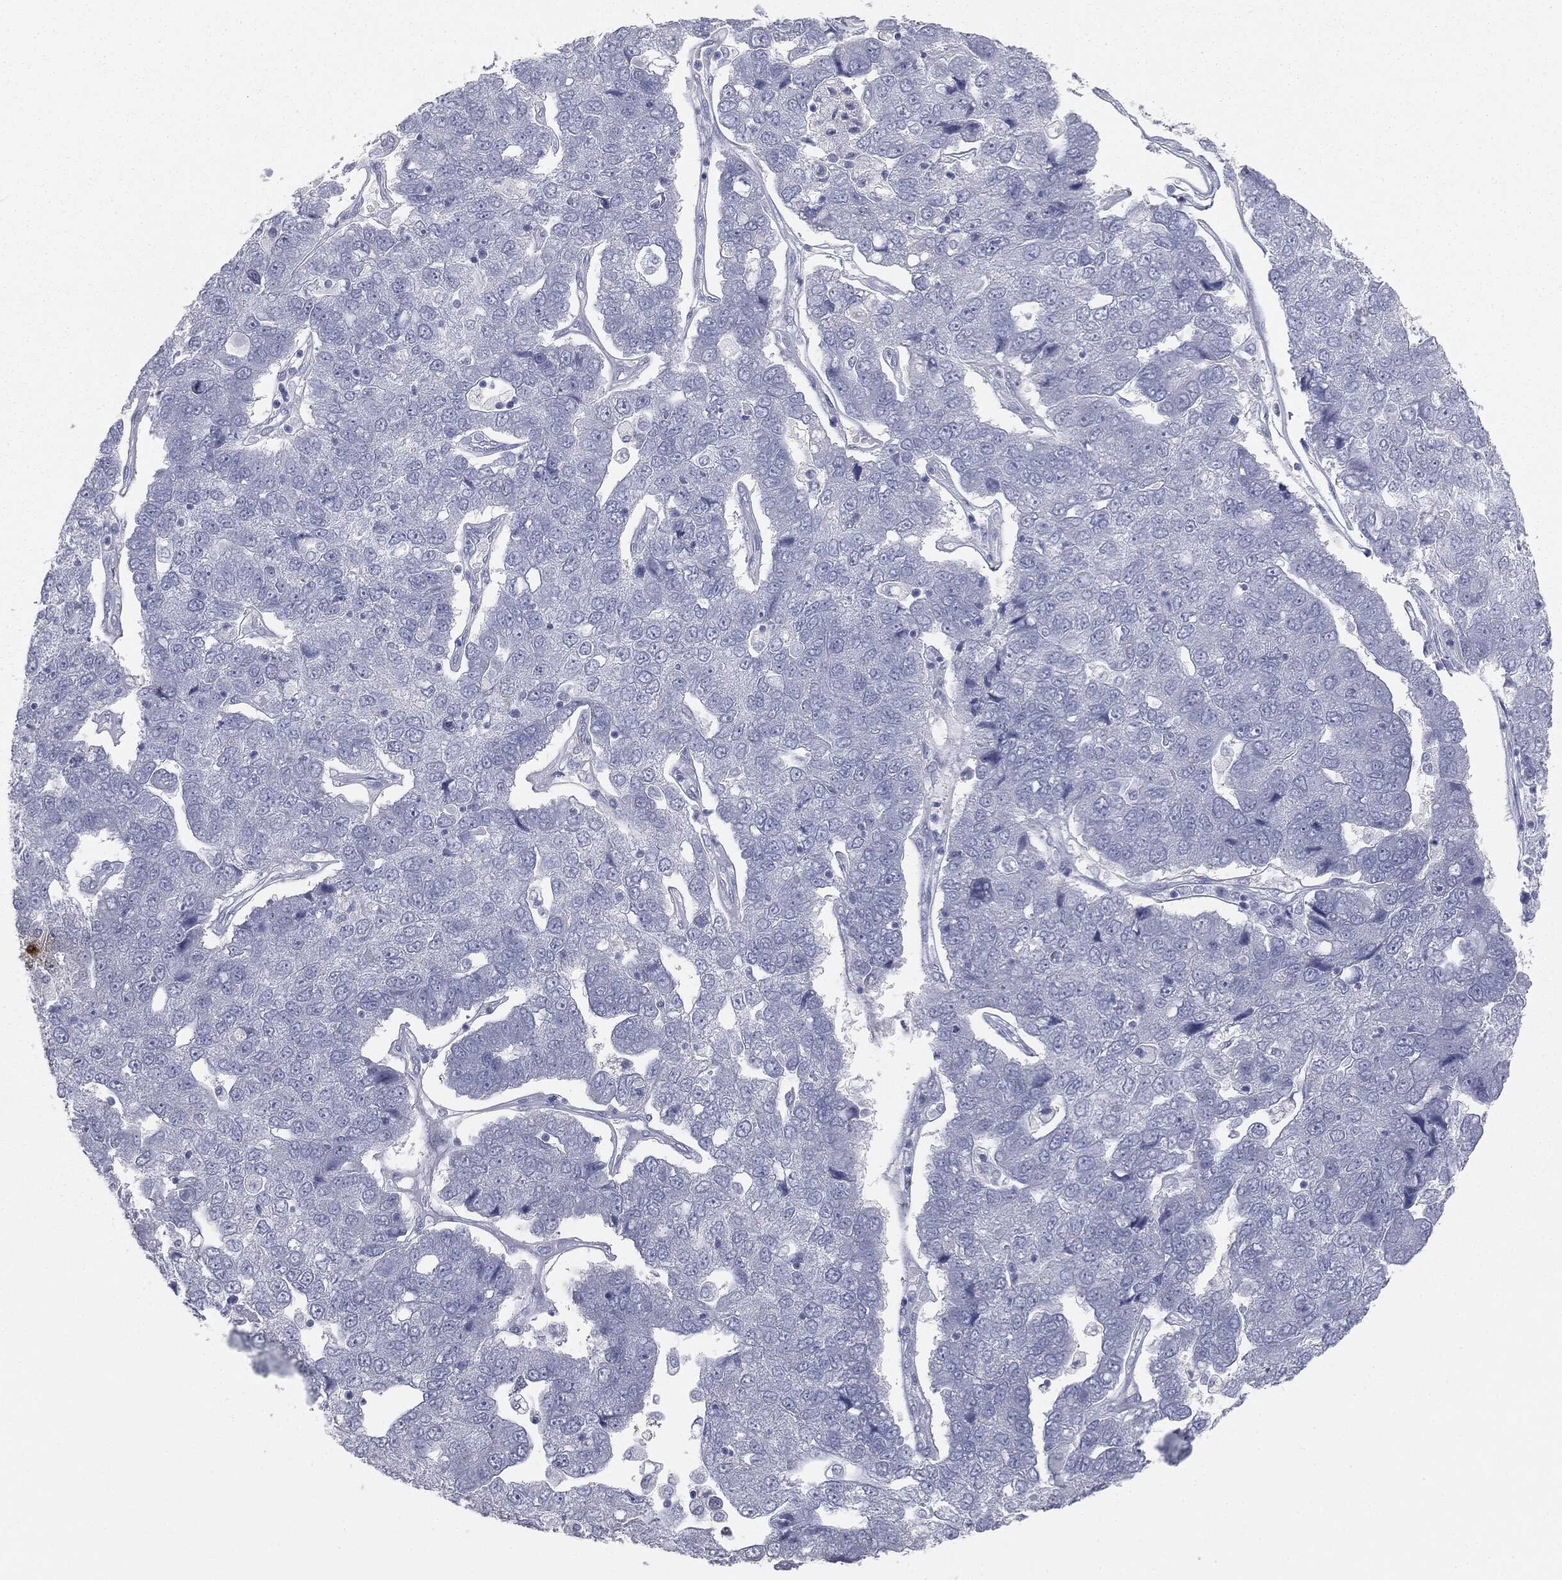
{"staining": {"intensity": "negative", "quantity": "none", "location": "none"}, "tissue": "pancreatic cancer", "cell_type": "Tumor cells", "image_type": "cancer", "snomed": [{"axis": "morphology", "description": "Adenocarcinoma, NOS"}, {"axis": "topography", "description": "Pancreas"}], "caption": "An IHC micrograph of adenocarcinoma (pancreatic) is shown. There is no staining in tumor cells of adenocarcinoma (pancreatic).", "gene": "MUC5AC", "patient": {"sex": "female", "age": 61}}